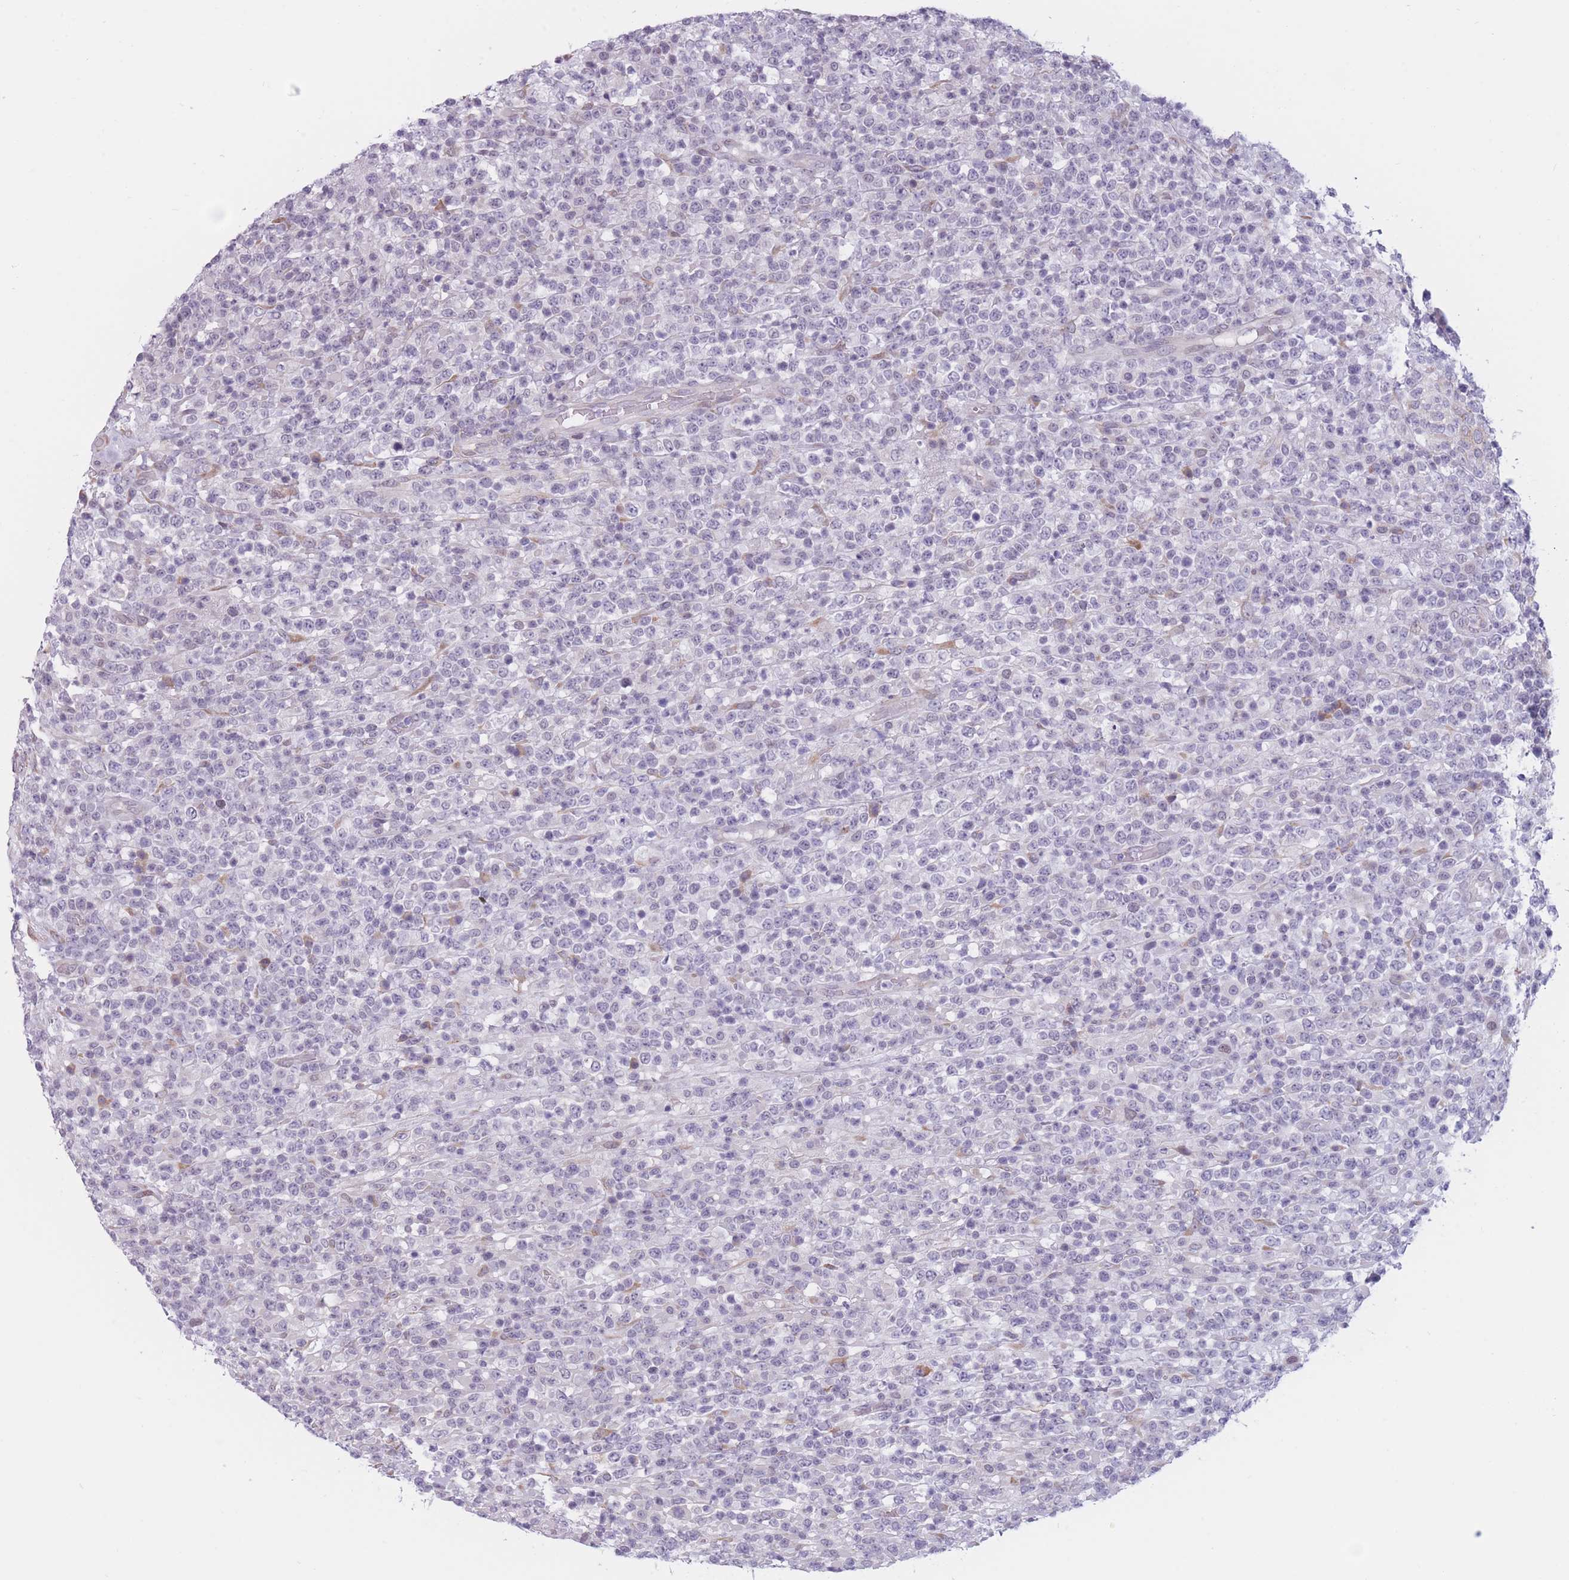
{"staining": {"intensity": "negative", "quantity": "none", "location": "none"}, "tissue": "lymphoma", "cell_type": "Tumor cells", "image_type": "cancer", "snomed": [{"axis": "morphology", "description": "Malignant lymphoma, non-Hodgkin's type, High grade"}, {"axis": "topography", "description": "Colon"}], "caption": "Malignant lymphoma, non-Hodgkin's type (high-grade) was stained to show a protein in brown. There is no significant staining in tumor cells. (DAB (3,3'-diaminobenzidine) immunohistochemistry (IHC) visualized using brightfield microscopy, high magnification).", "gene": "COL27A1", "patient": {"sex": "female", "age": 53}}